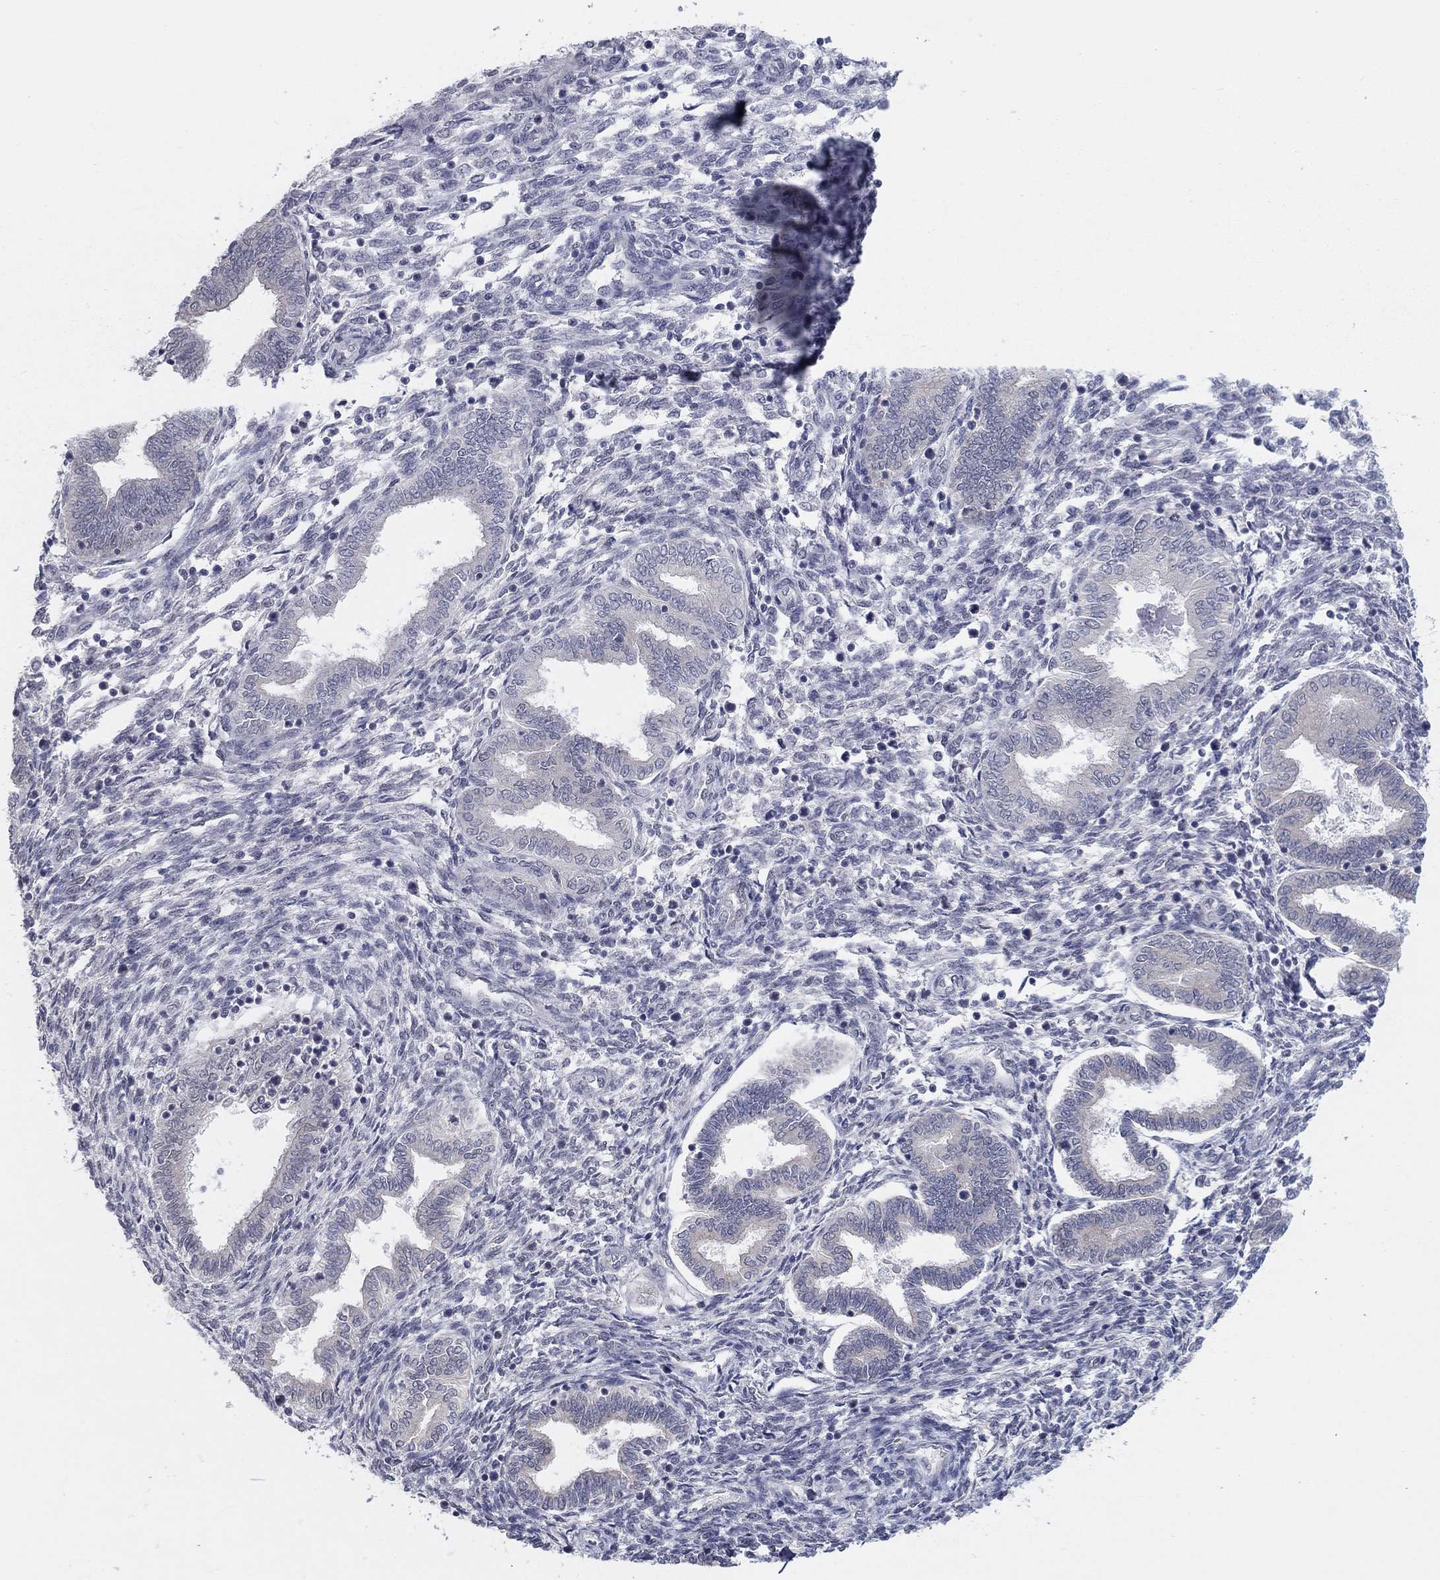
{"staining": {"intensity": "negative", "quantity": "none", "location": "none"}, "tissue": "endometrium", "cell_type": "Cells in endometrial stroma", "image_type": "normal", "snomed": [{"axis": "morphology", "description": "Normal tissue, NOS"}, {"axis": "topography", "description": "Endometrium"}], "caption": "This is an IHC histopathology image of normal human endometrium. There is no staining in cells in endometrial stroma.", "gene": "SLC22A2", "patient": {"sex": "female", "age": 42}}